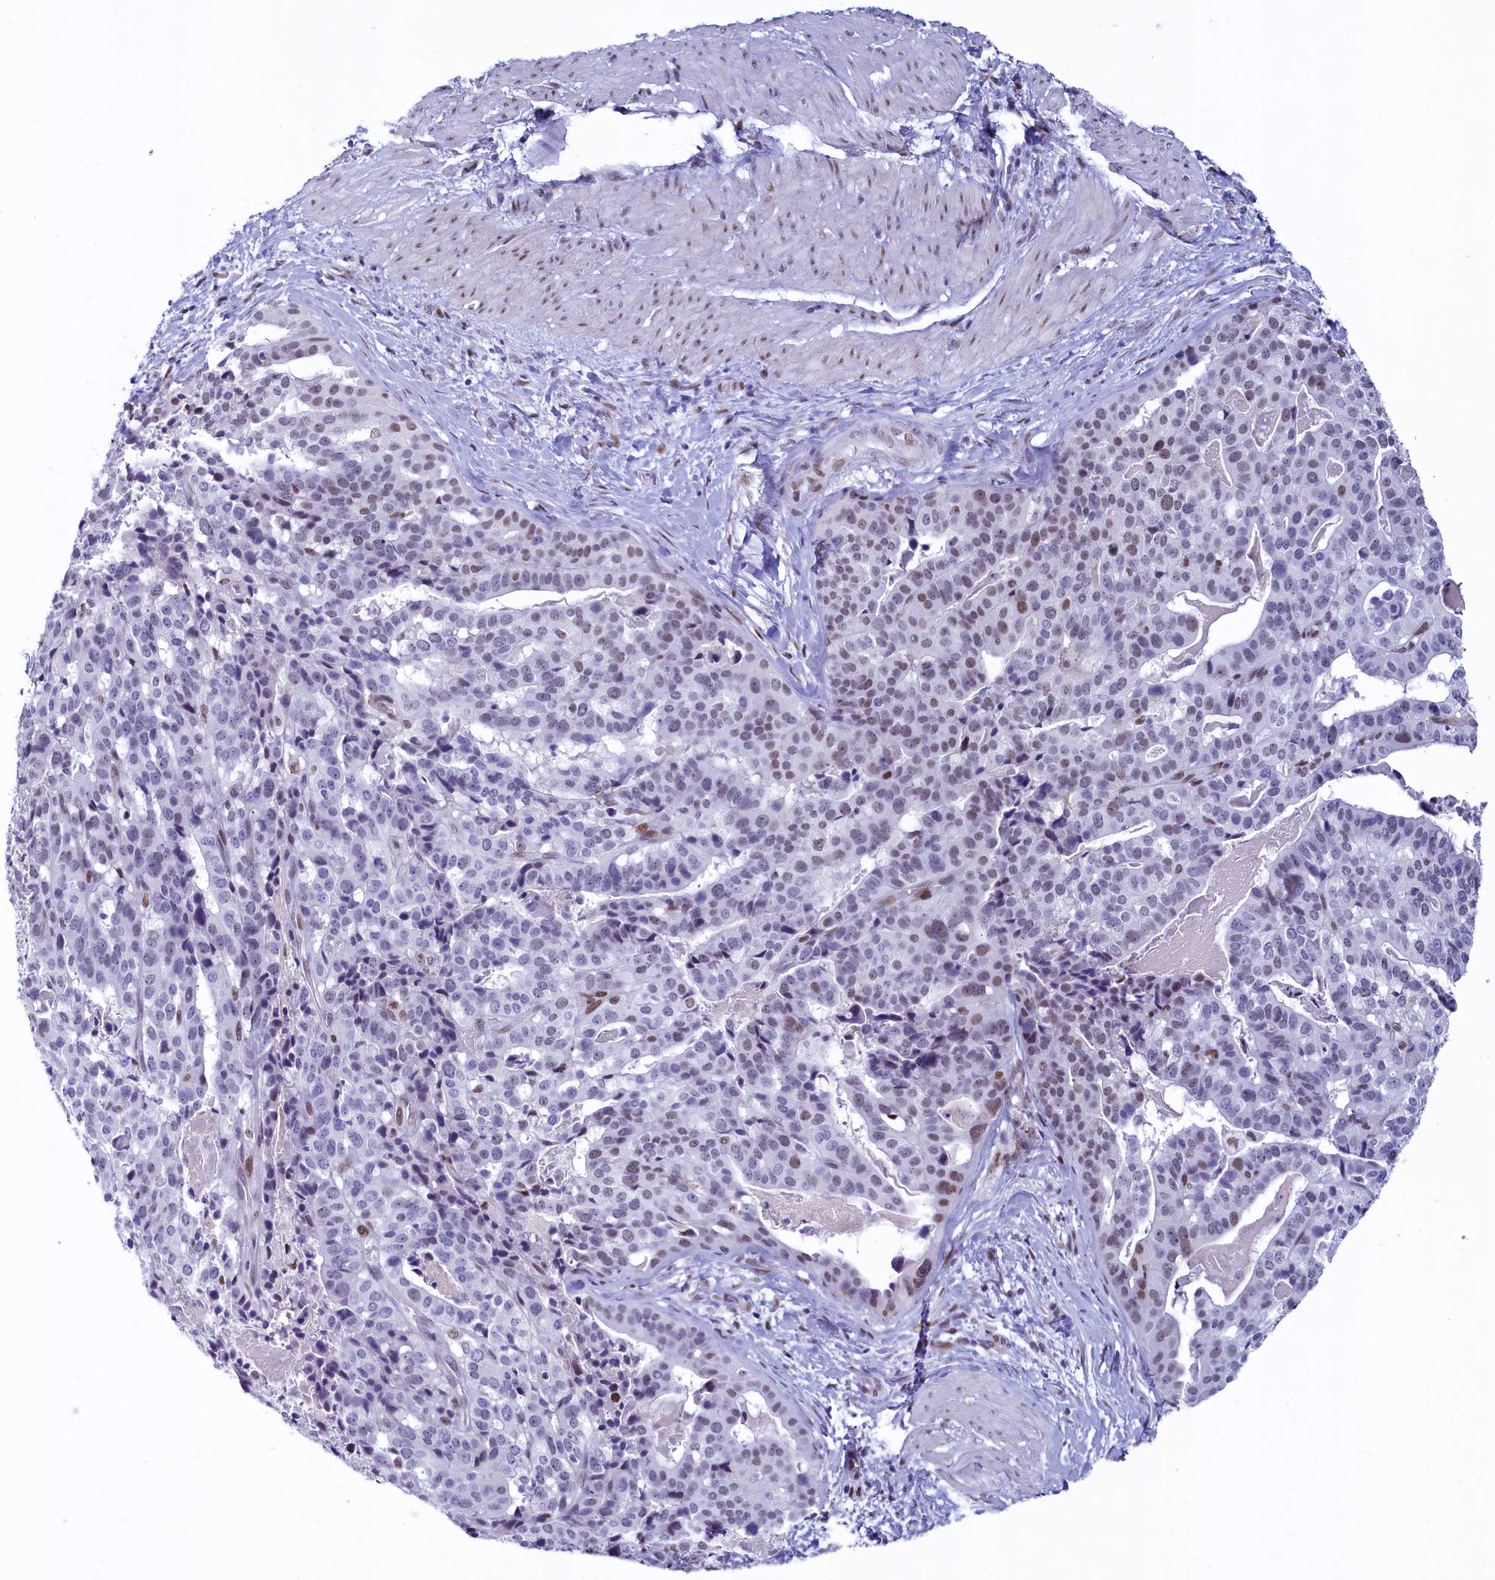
{"staining": {"intensity": "weak", "quantity": "25%-75%", "location": "nuclear"}, "tissue": "stomach cancer", "cell_type": "Tumor cells", "image_type": "cancer", "snomed": [{"axis": "morphology", "description": "Adenocarcinoma, NOS"}, {"axis": "topography", "description": "Stomach"}], "caption": "Immunohistochemical staining of human stomach cancer (adenocarcinoma) shows low levels of weak nuclear positivity in approximately 25%-75% of tumor cells.", "gene": "SUGP2", "patient": {"sex": "male", "age": 48}}